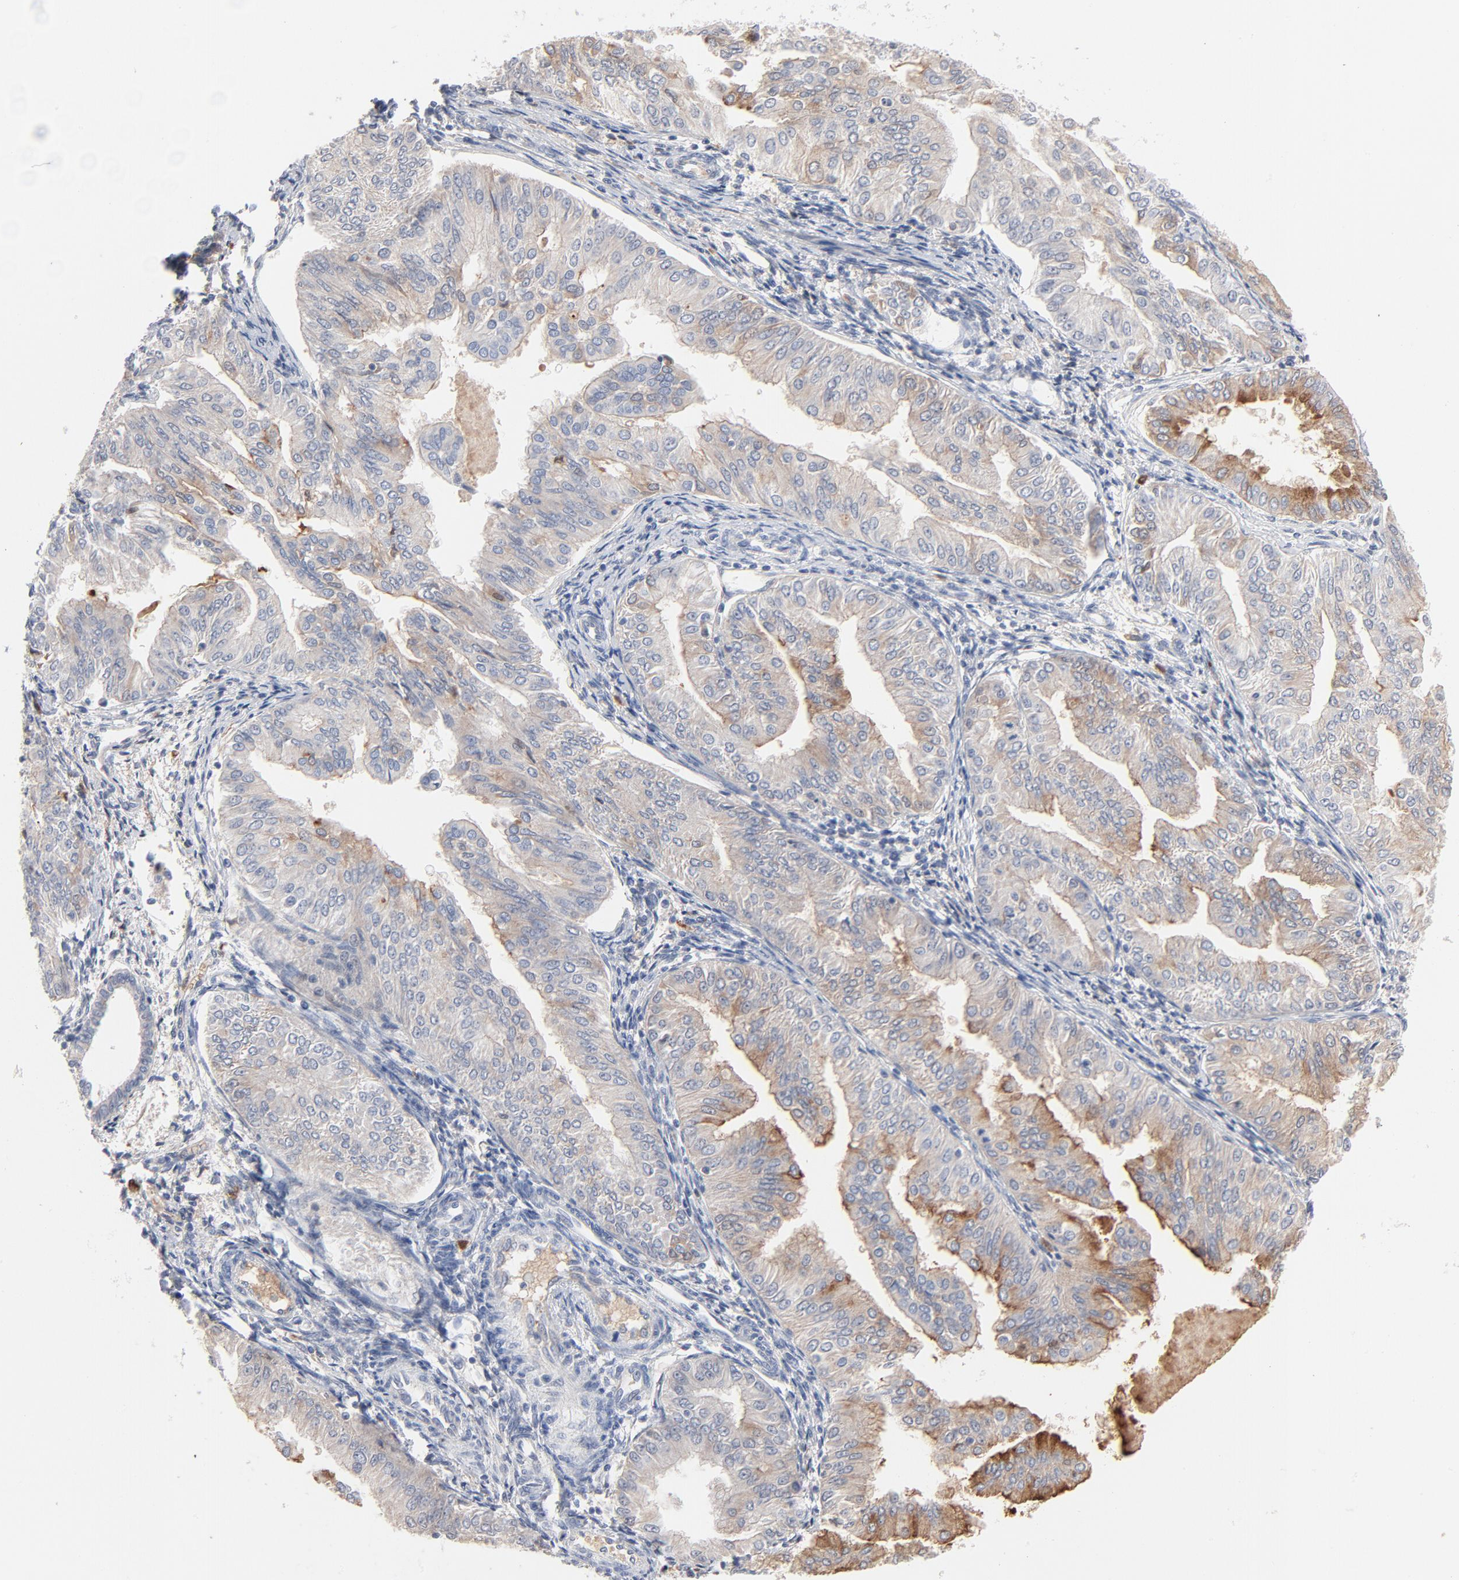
{"staining": {"intensity": "moderate", "quantity": ">75%", "location": "cytoplasmic/membranous"}, "tissue": "endometrial cancer", "cell_type": "Tumor cells", "image_type": "cancer", "snomed": [{"axis": "morphology", "description": "Adenocarcinoma, NOS"}, {"axis": "topography", "description": "Endometrium"}], "caption": "Immunohistochemical staining of human adenocarcinoma (endometrial) demonstrates medium levels of moderate cytoplasmic/membranous positivity in approximately >75% of tumor cells.", "gene": "SERPINA4", "patient": {"sex": "female", "age": 53}}